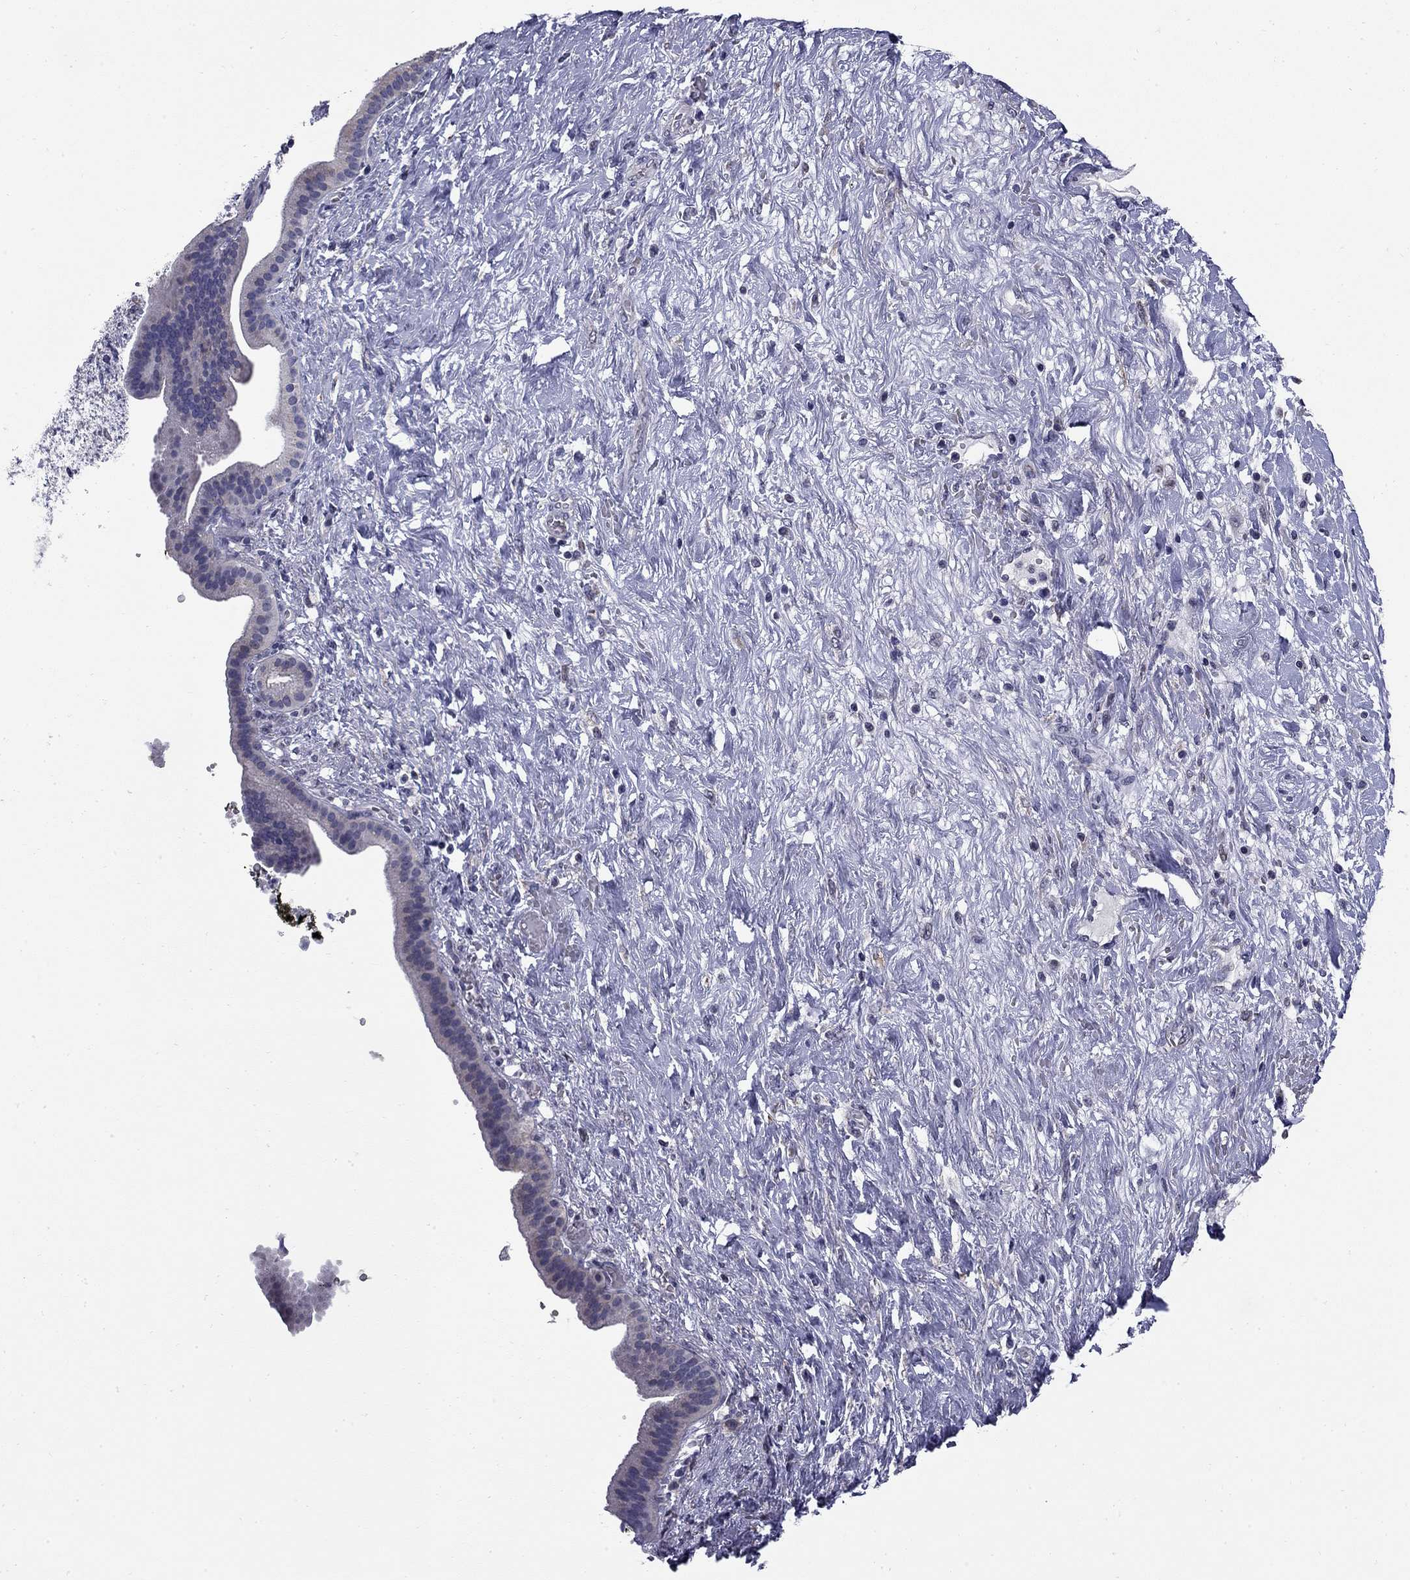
{"staining": {"intensity": "moderate", "quantity": "<25%", "location": "cytoplasmic/membranous"}, "tissue": "pancreatic cancer", "cell_type": "Tumor cells", "image_type": "cancer", "snomed": [{"axis": "morphology", "description": "Adenocarcinoma, NOS"}, {"axis": "topography", "description": "Pancreas"}], "caption": "Immunohistochemical staining of adenocarcinoma (pancreatic) demonstrates low levels of moderate cytoplasmic/membranous protein expression in about <25% of tumor cells.", "gene": "HTR4", "patient": {"sex": "male", "age": 44}}